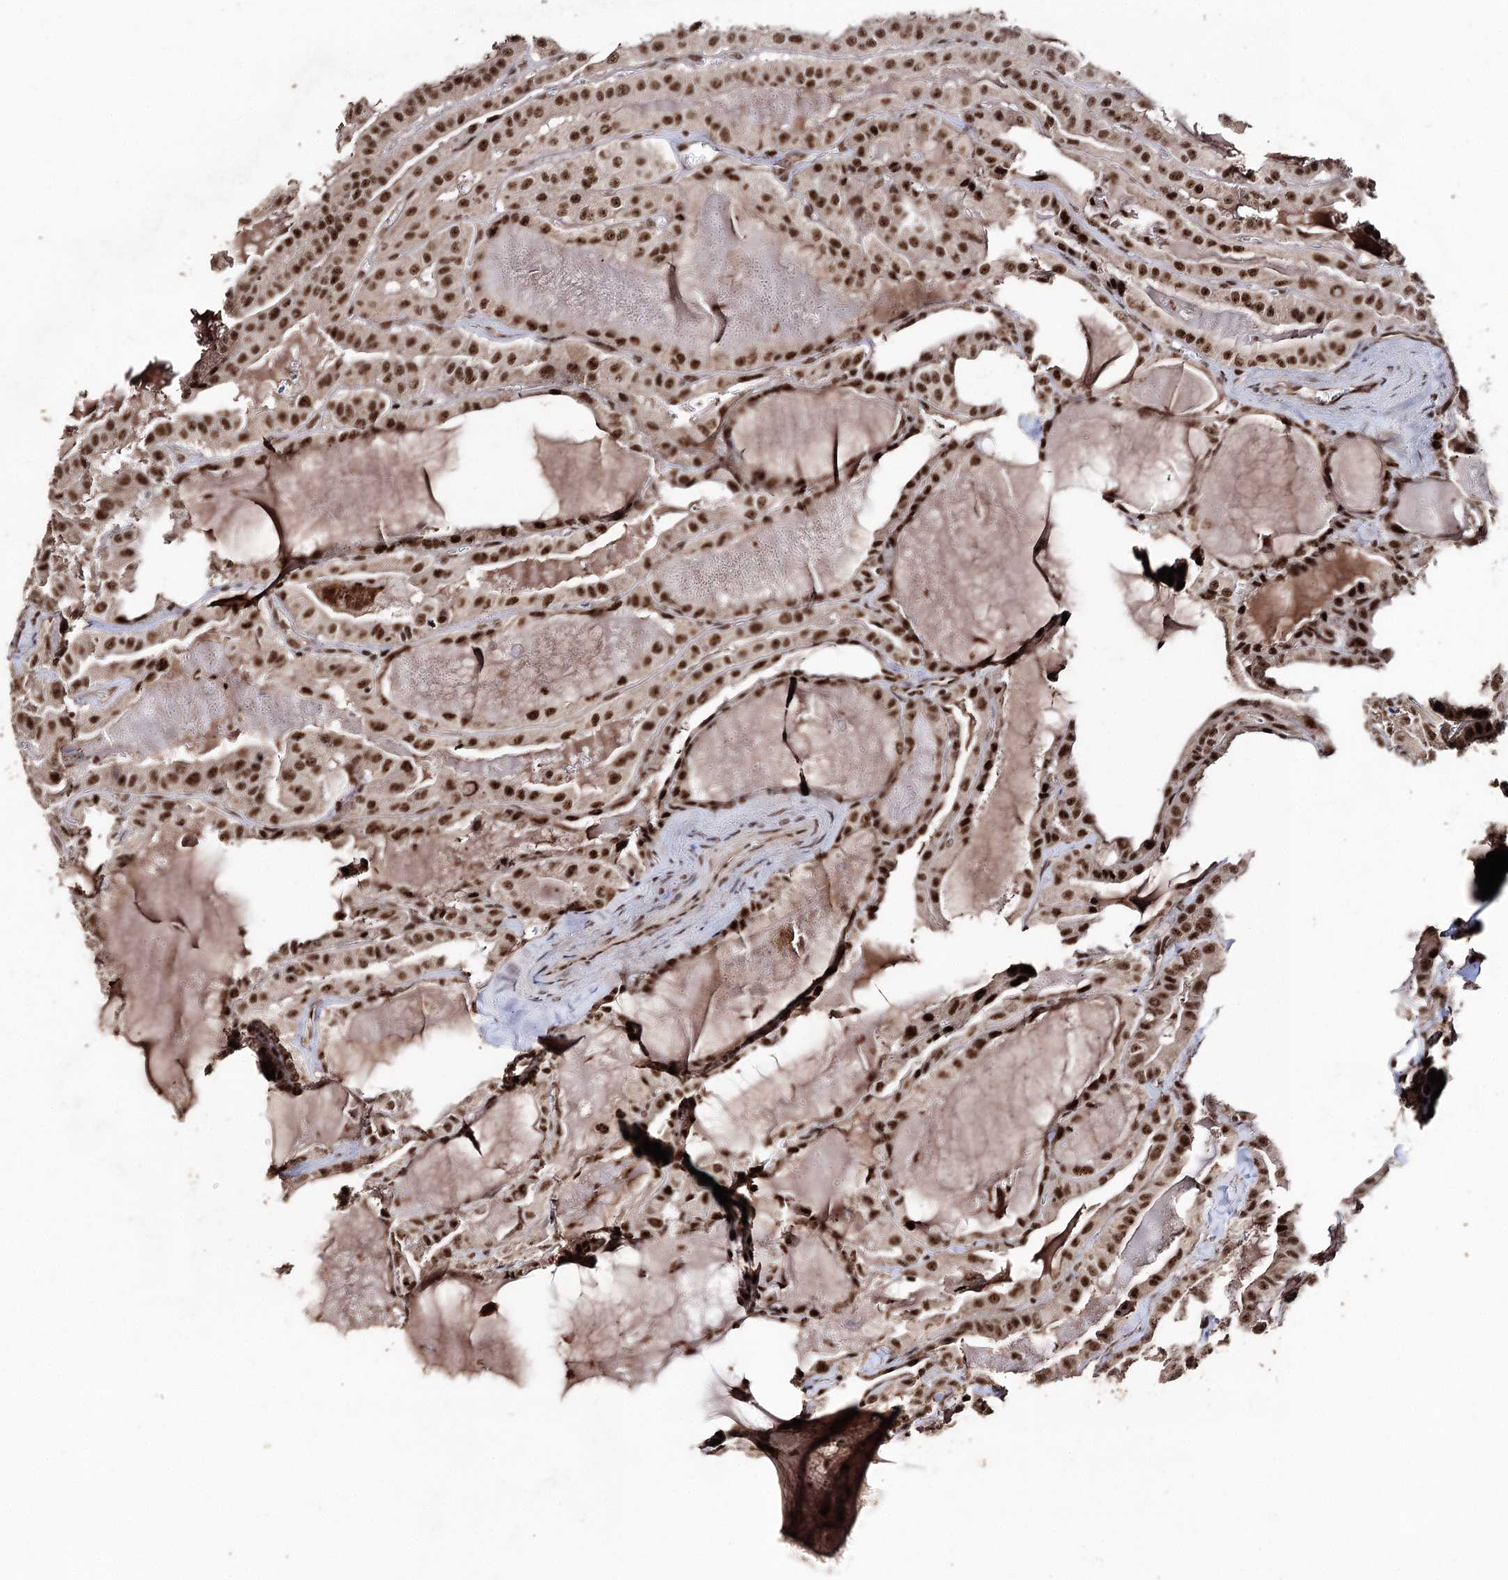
{"staining": {"intensity": "strong", "quantity": ">75%", "location": "nuclear"}, "tissue": "thyroid cancer", "cell_type": "Tumor cells", "image_type": "cancer", "snomed": [{"axis": "morphology", "description": "Papillary adenocarcinoma, NOS"}, {"axis": "topography", "description": "Thyroid gland"}], "caption": "A photomicrograph of human thyroid papillary adenocarcinoma stained for a protein reveals strong nuclear brown staining in tumor cells. Using DAB (3,3'-diaminobenzidine) (brown) and hematoxylin (blue) stains, captured at high magnification using brightfield microscopy.", "gene": "U2SURP", "patient": {"sex": "male", "age": 52}}